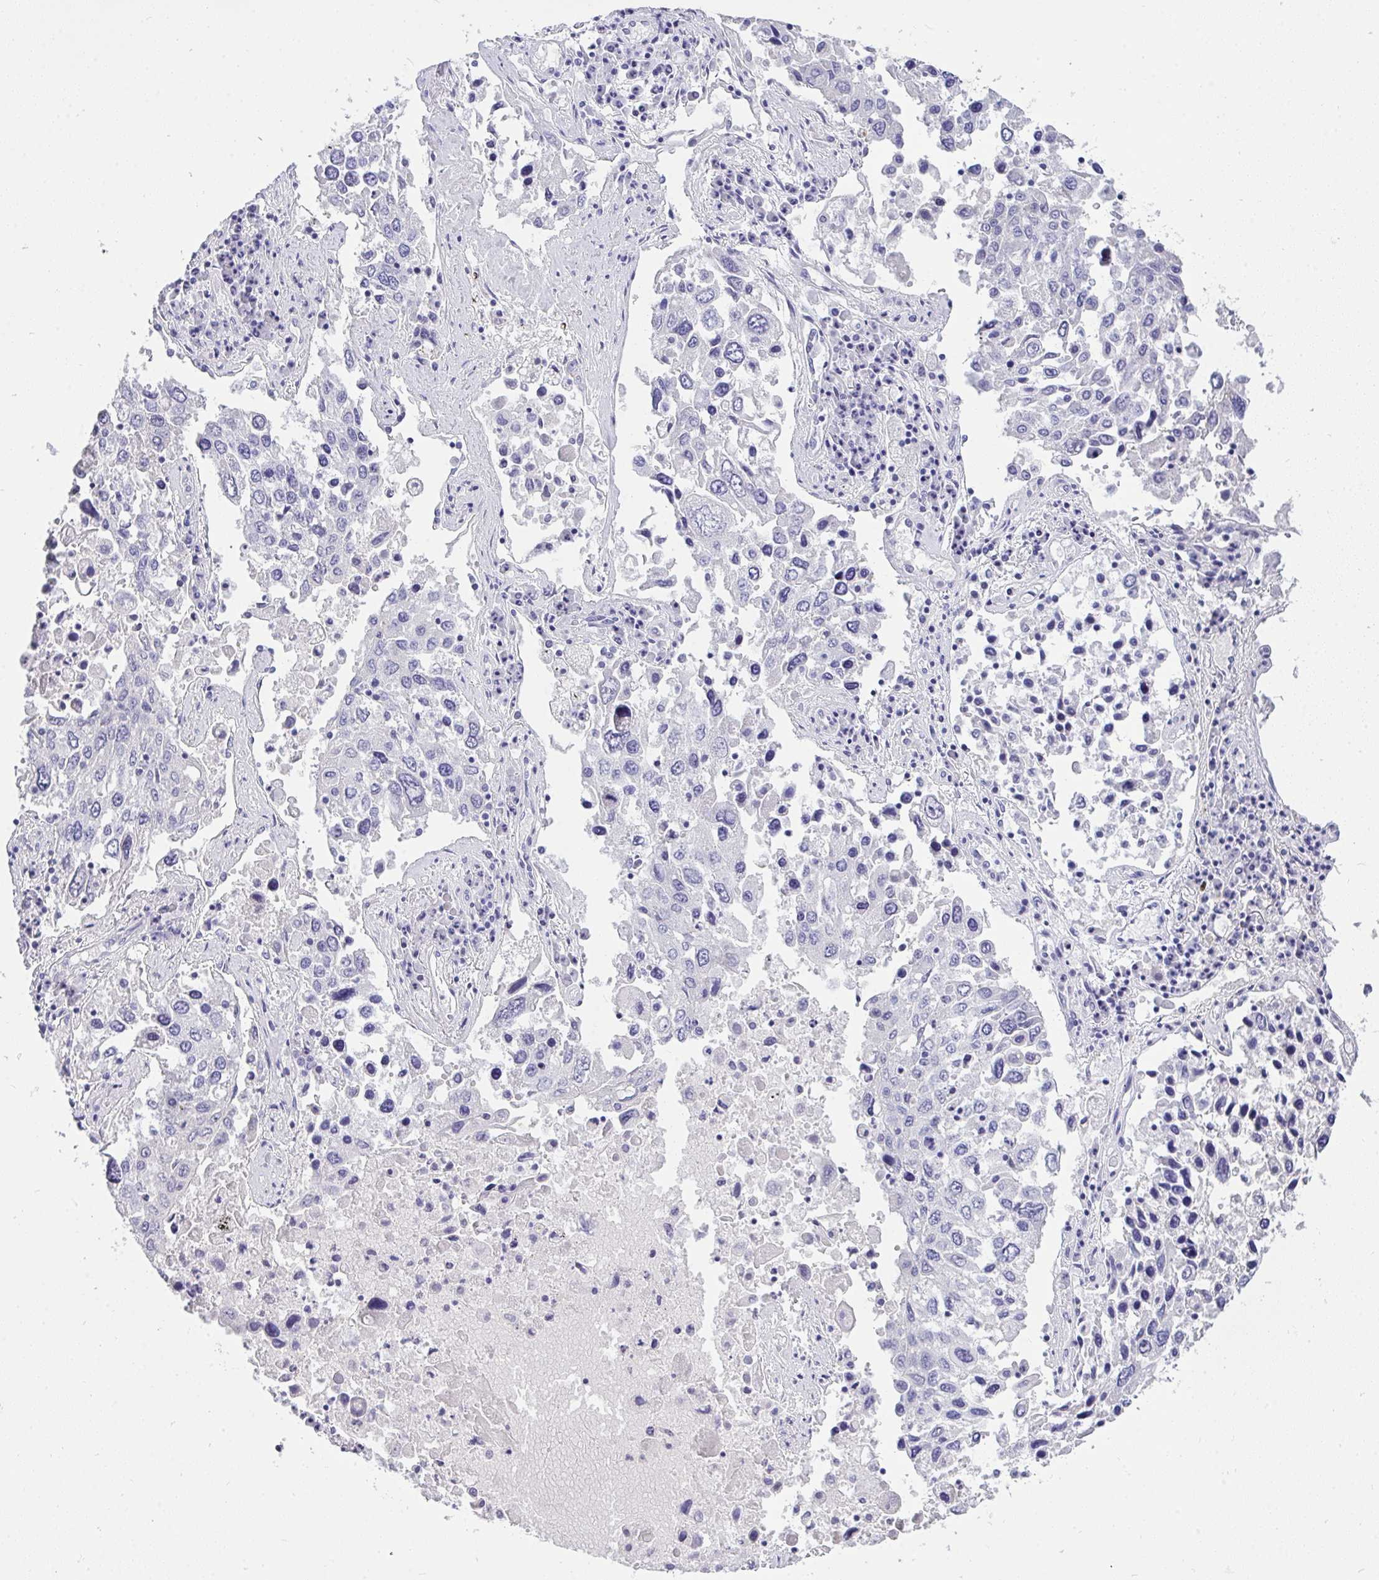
{"staining": {"intensity": "negative", "quantity": "none", "location": "none"}, "tissue": "lung cancer", "cell_type": "Tumor cells", "image_type": "cancer", "snomed": [{"axis": "morphology", "description": "Squamous cell carcinoma, NOS"}, {"axis": "topography", "description": "Lung"}], "caption": "IHC of human lung squamous cell carcinoma exhibits no positivity in tumor cells.", "gene": "VGLL3", "patient": {"sex": "male", "age": 65}}